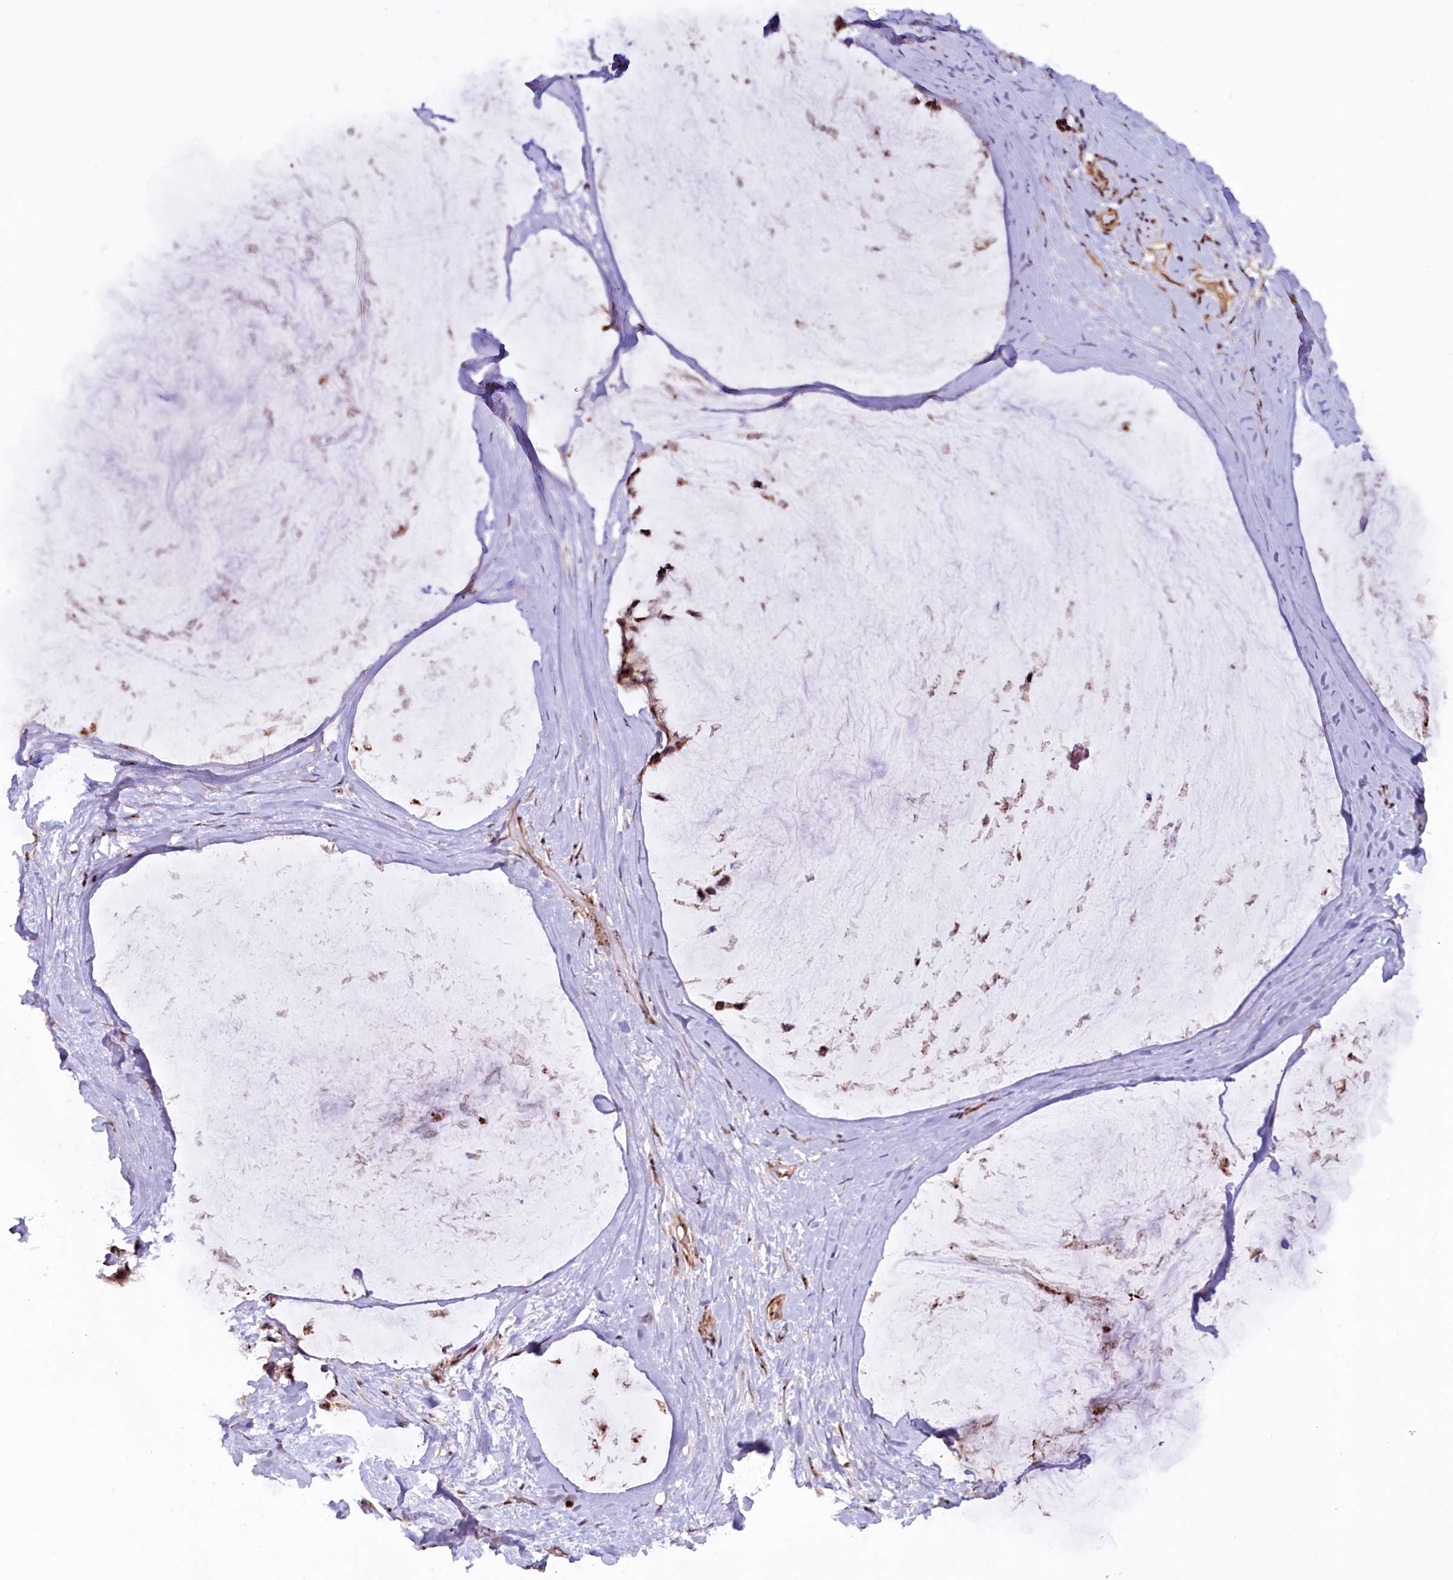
{"staining": {"intensity": "moderate", "quantity": ">75%", "location": "nuclear"}, "tissue": "ovarian cancer", "cell_type": "Tumor cells", "image_type": "cancer", "snomed": [{"axis": "morphology", "description": "Cystadenocarcinoma, mucinous, NOS"}, {"axis": "topography", "description": "Ovary"}], "caption": "This is a photomicrograph of immunohistochemistry (IHC) staining of ovarian cancer (mucinous cystadenocarcinoma), which shows moderate expression in the nuclear of tumor cells.", "gene": "TCOF1", "patient": {"sex": "female", "age": 39}}